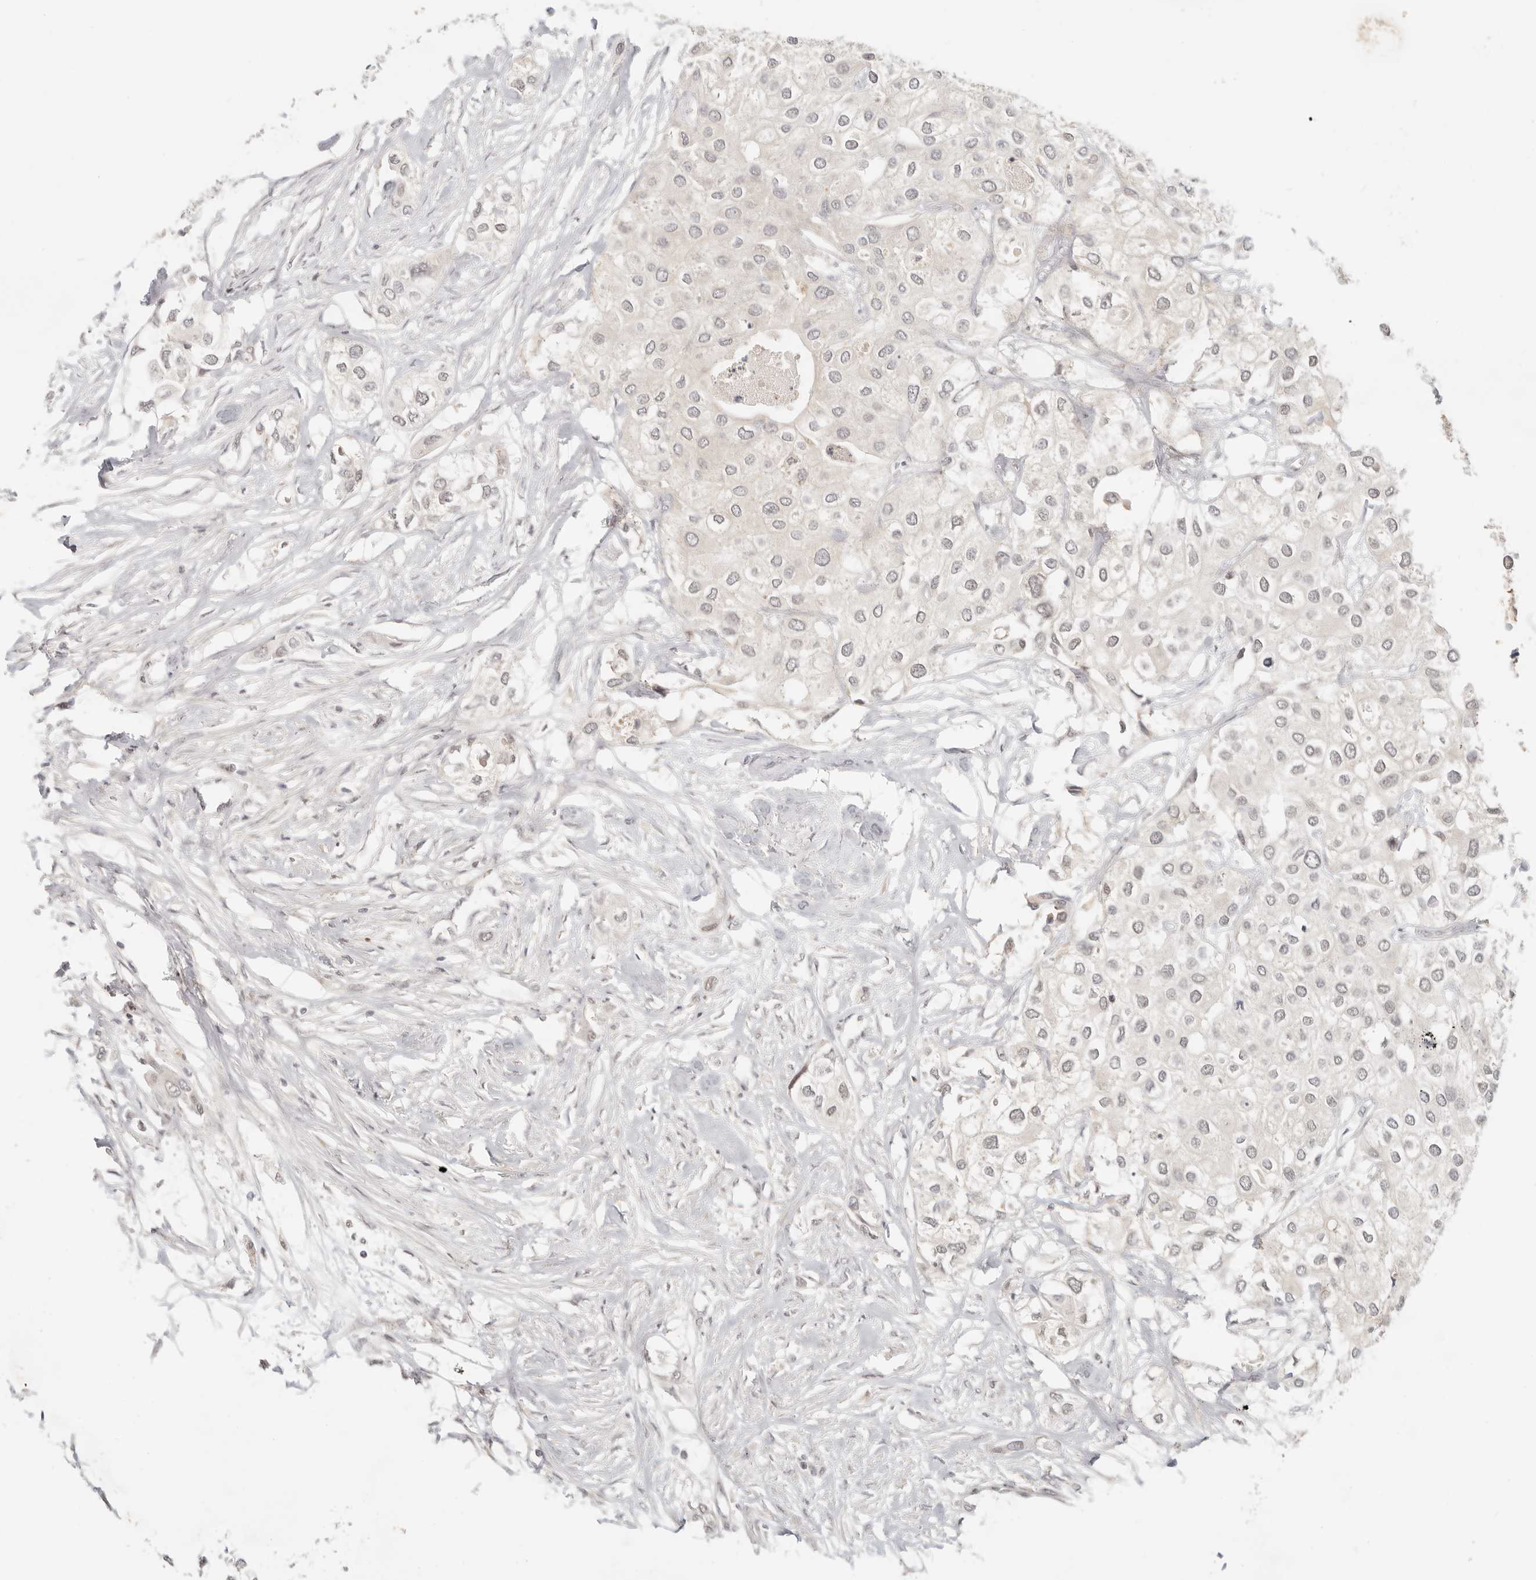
{"staining": {"intensity": "negative", "quantity": "none", "location": "none"}, "tissue": "urothelial cancer", "cell_type": "Tumor cells", "image_type": "cancer", "snomed": [{"axis": "morphology", "description": "Urothelial carcinoma, High grade"}, {"axis": "topography", "description": "Urinary bladder"}], "caption": "Immunohistochemical staining of urothelial cancer demonstrates no significant expression in tumor cells. Brightfield microscopy of IHC stained with DAB (brown) and hematoxylin (blue), captured at high magnification.", "gene": "INTS11", "patient": {"sex": "male", "age": 64}}